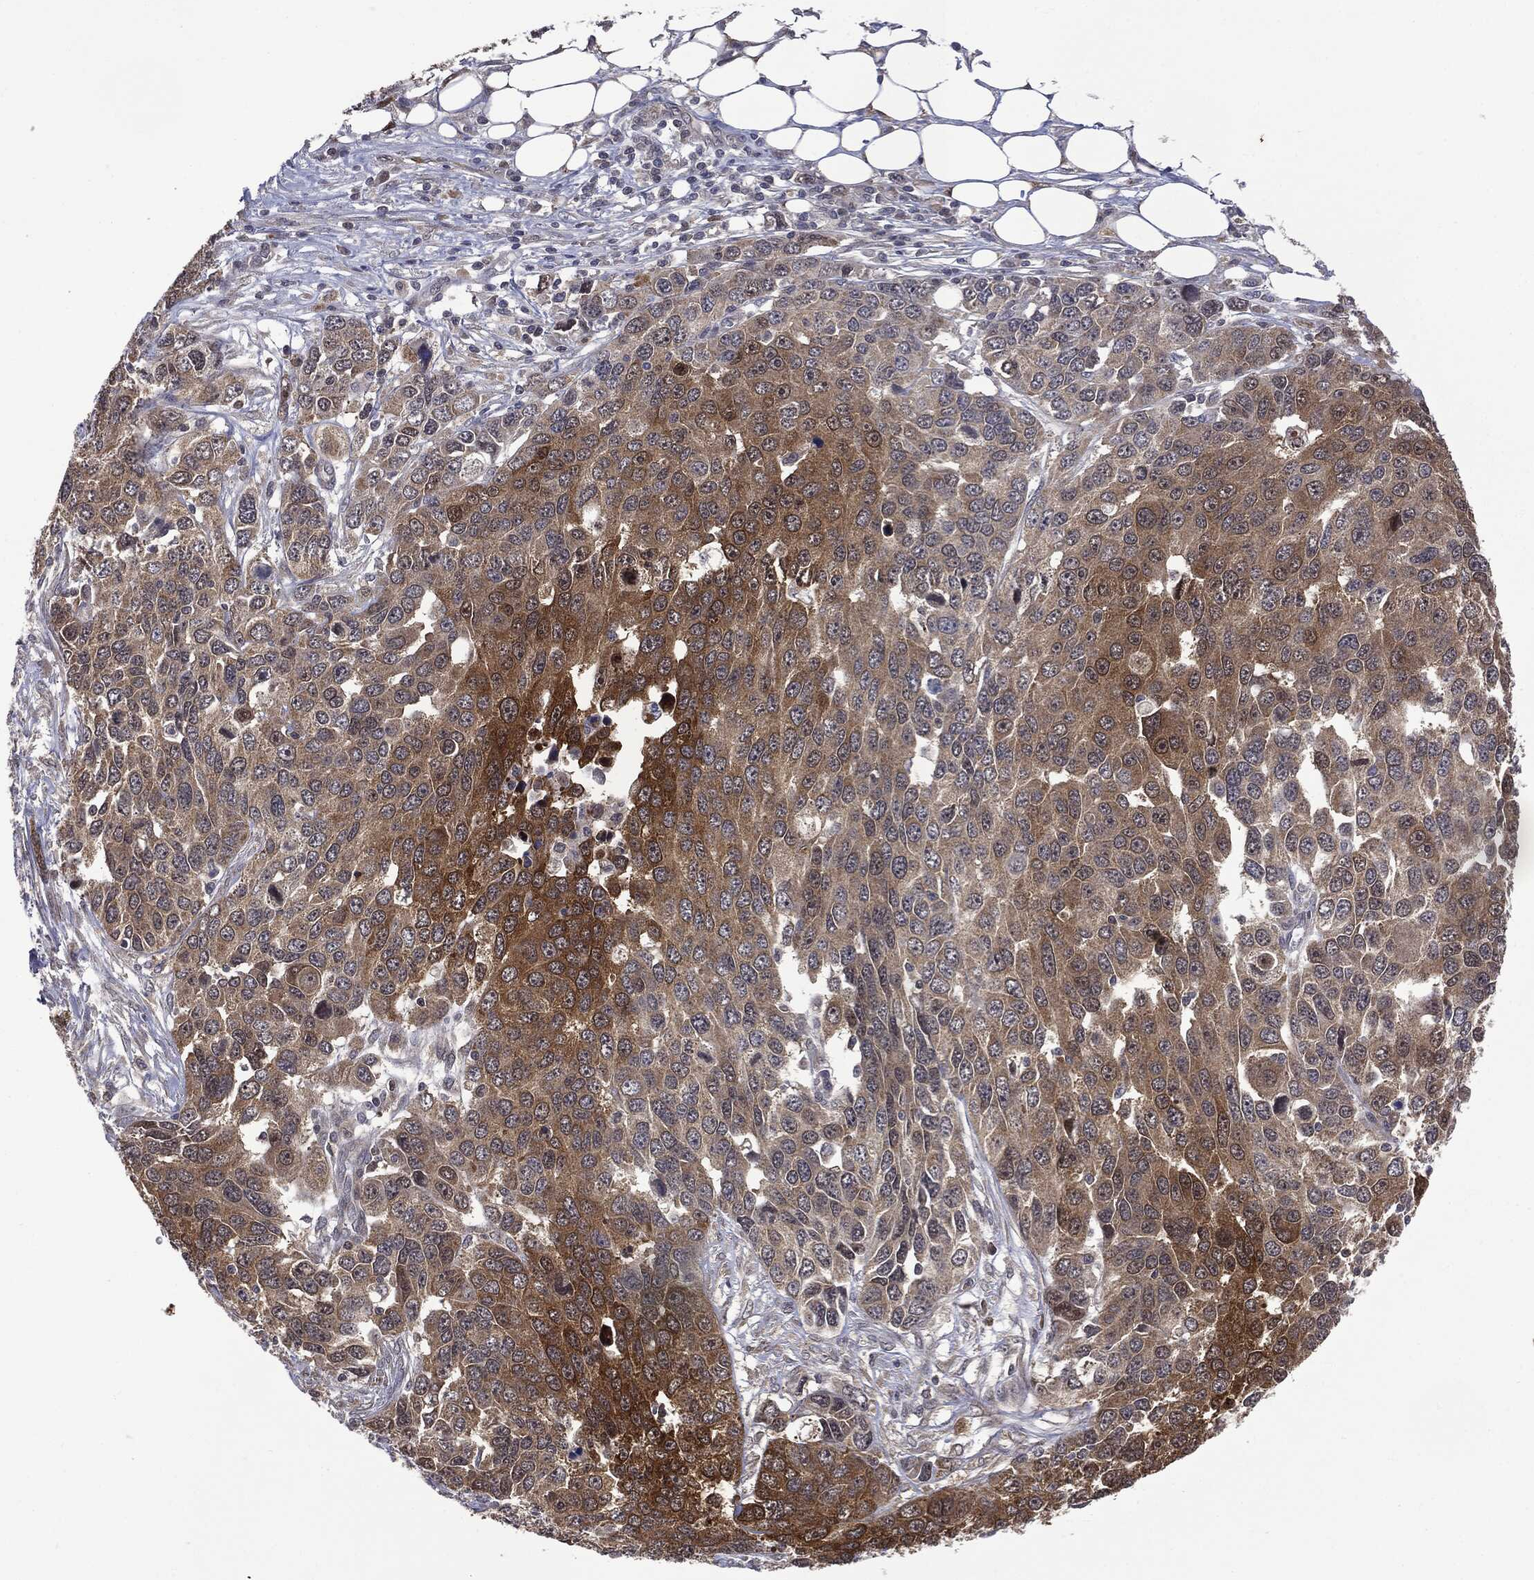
{"staining": {"intensity": "strong", "quantity": "<25%", "location": "cytoplasmic/membranous"}, "tissue": "ovarian cancer", "cell_type": "Tumor cells", "image_type": "cancer", "snomed": [{"axis": "morphology", "description": "Cystadenocarcinoma, serous, NOS"}, {"axis": "topography", "description": "Ovary"}], "caption": "Human ovarian serous cystadenocarcinoma stained with a brown dye reveals strong cytoplasmic/membranous positive positivity in about <25% of tumor cells.", "gene": "GPI", "patient": {"sex": "female", "age": 76}}